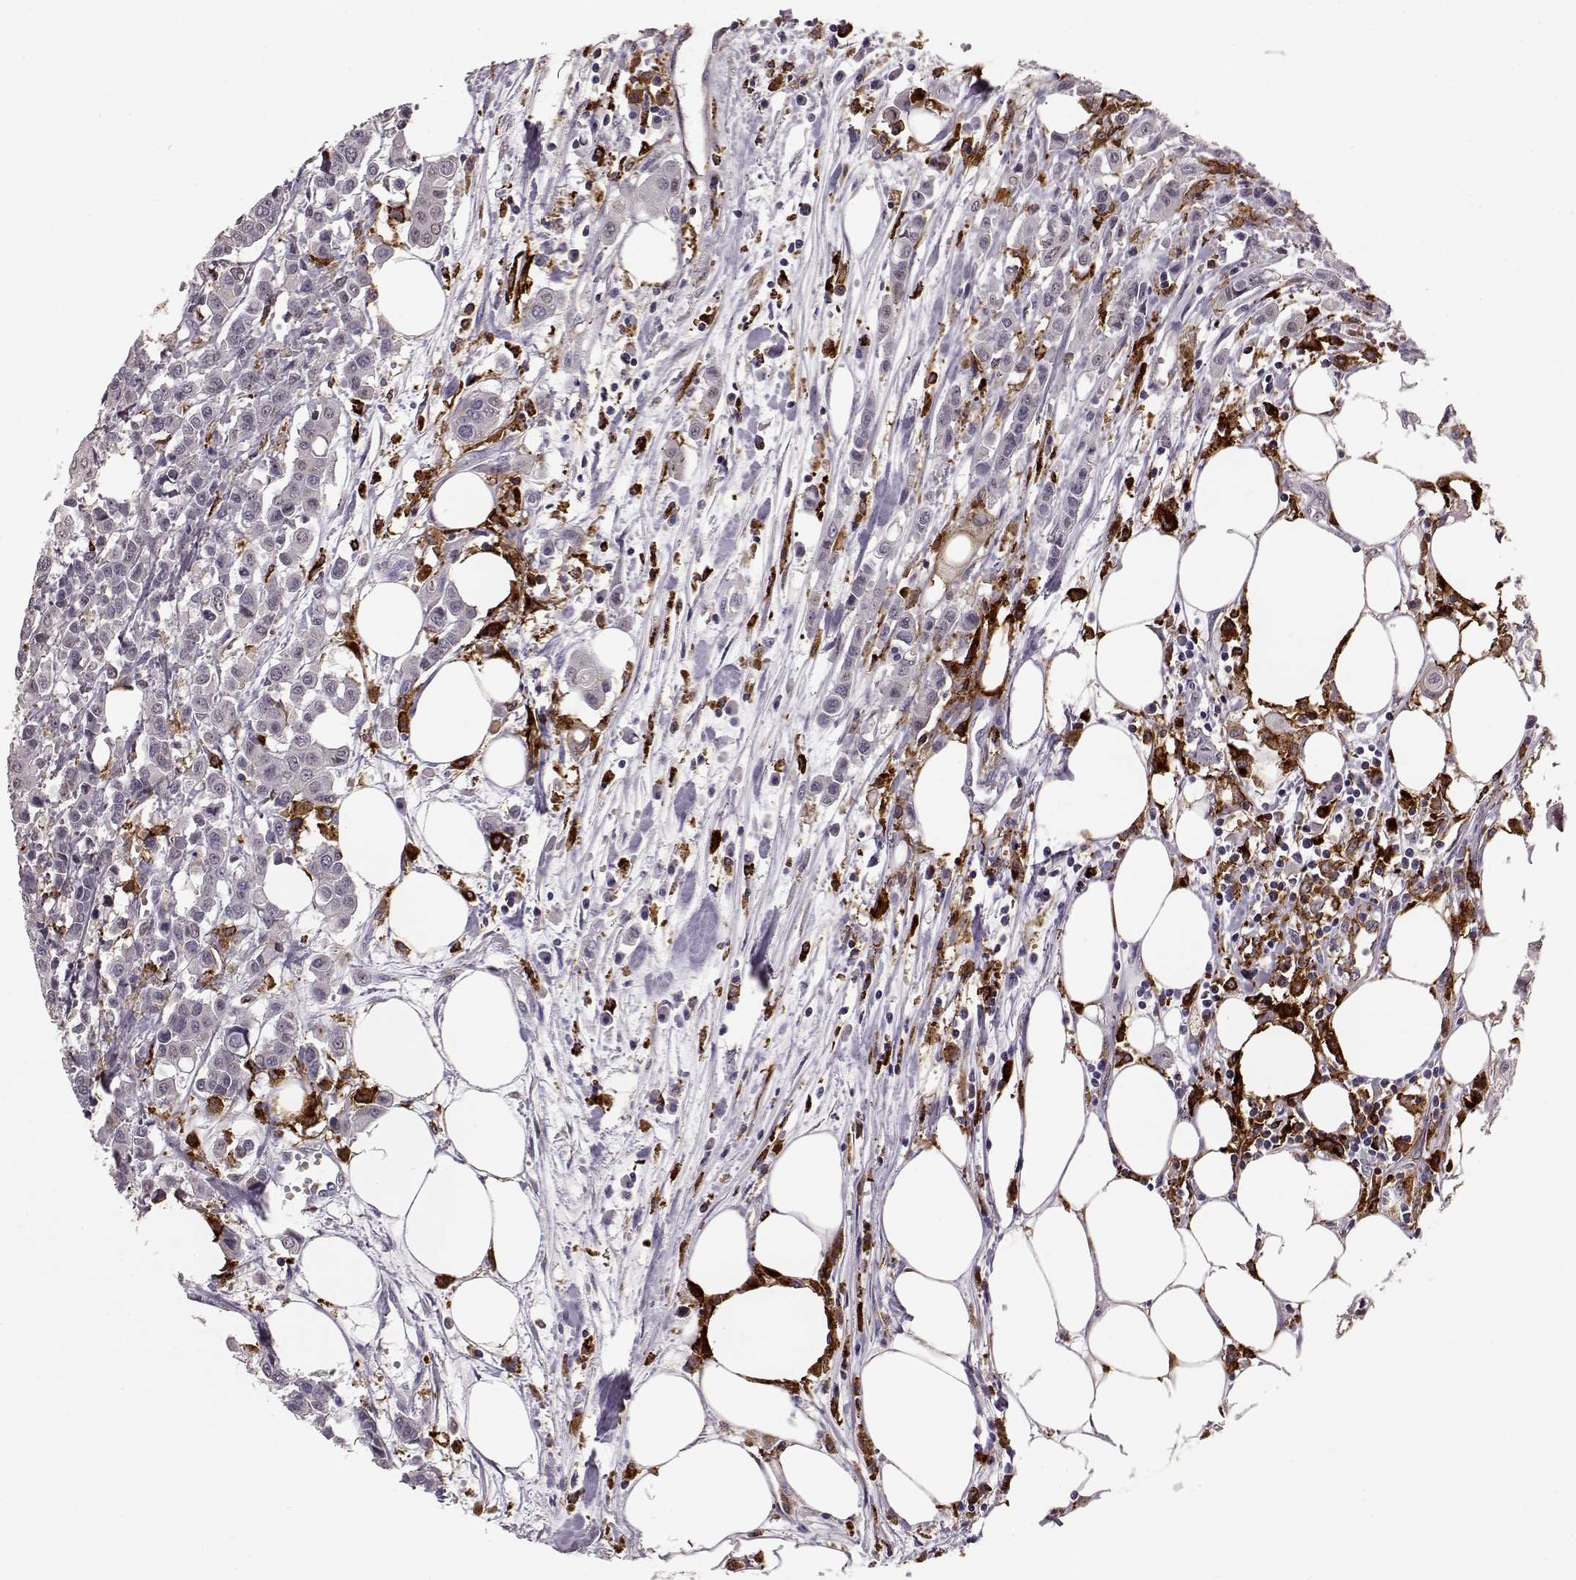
{"staining": {"intensity": "negative", "quantity": "none", "location": "none"}, "tissue": "carcinoid", "cell_type": "Tumor cells", "image_type": "cancer", "snomed": [{"axis": "morphology", "description": "Carcinoid, malignant, NOS"}, {"axis": "topography", "description": "Colon"}], "caption": "This is an immunohistochemistry (IHC) image of human malignant carcinoid. There is no positivity in tumor cells.", "gene": "CCNF", "patient": {"sex": "male", "age": 81}}